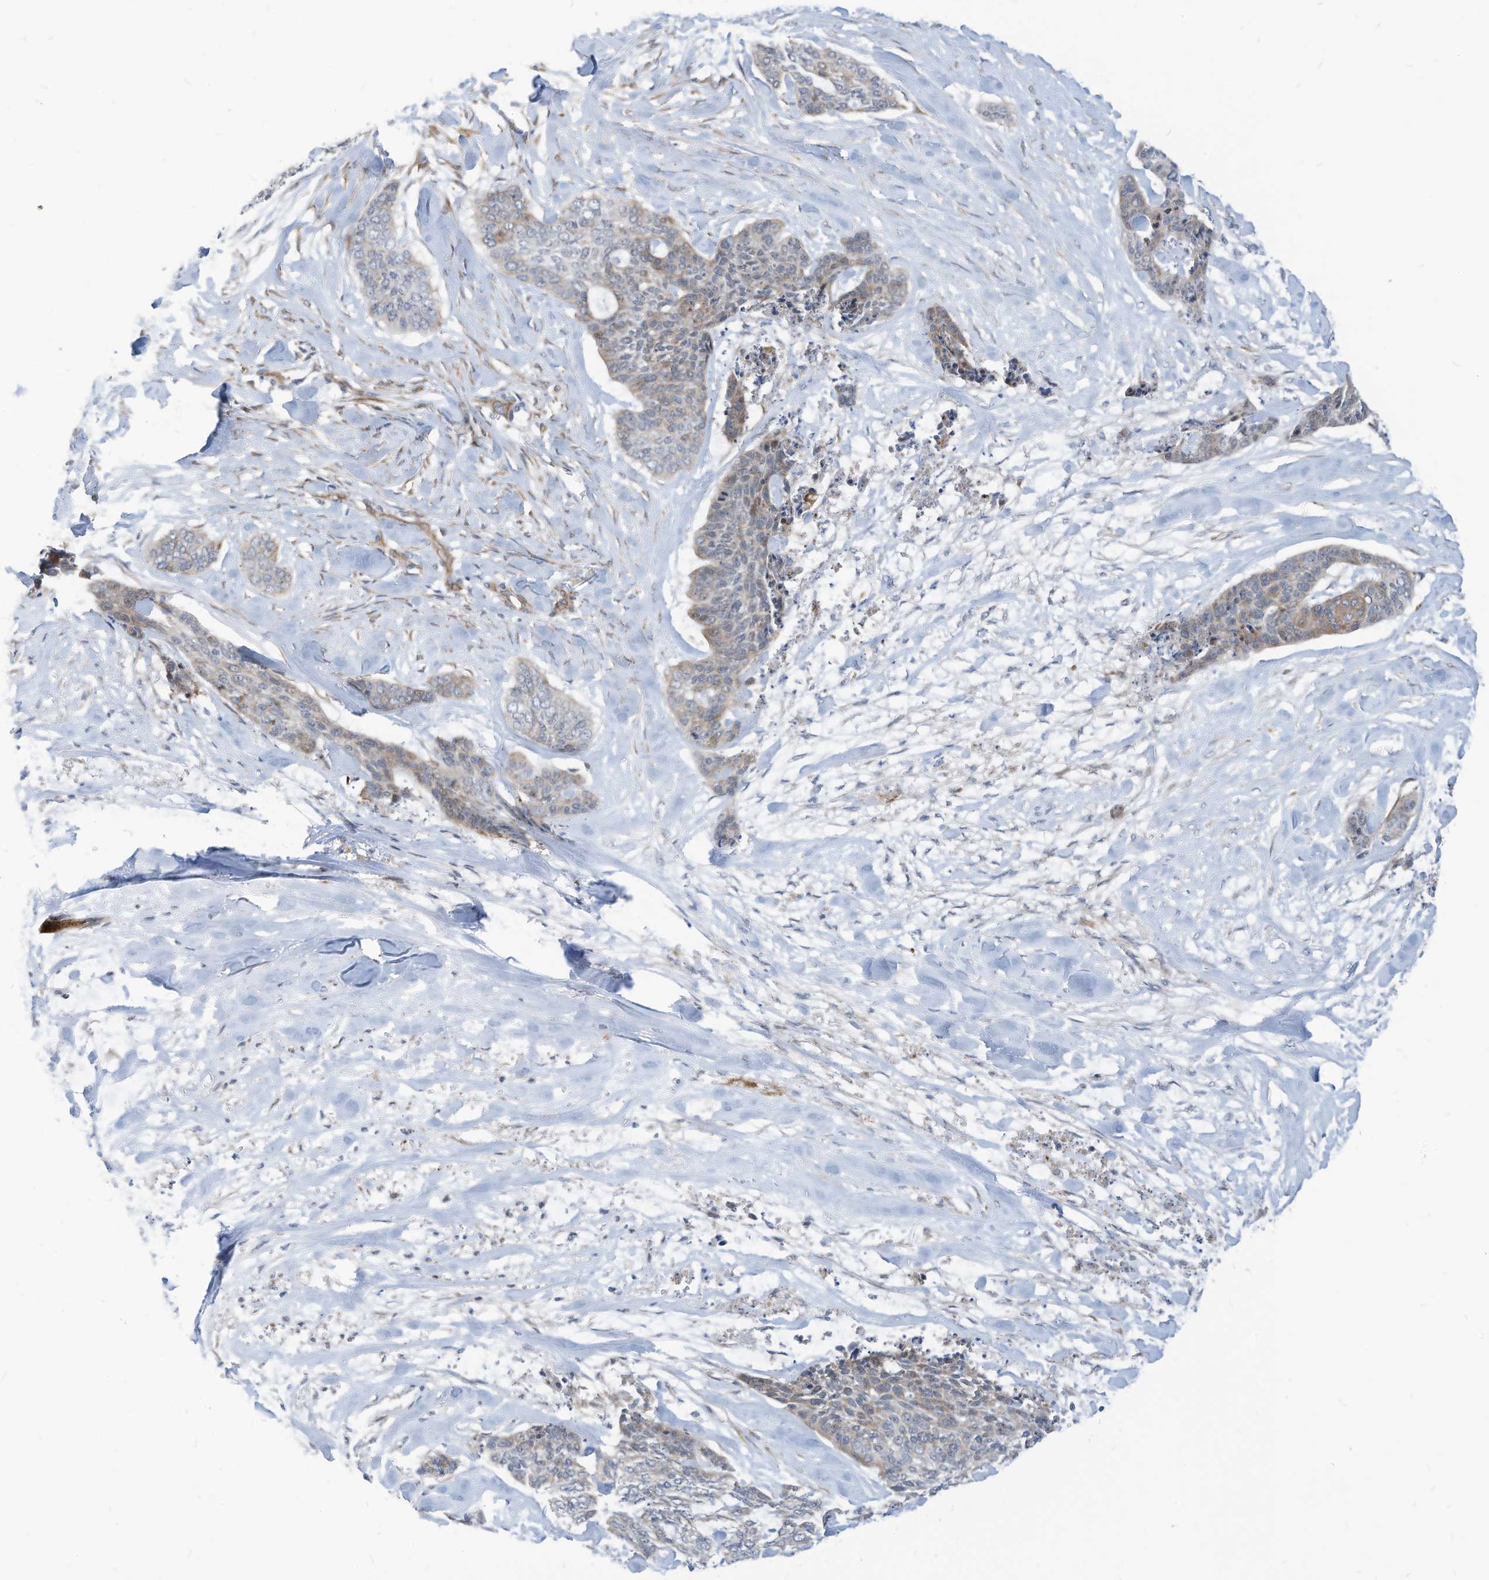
{"staining": {"intensity": "weak", "quantity": "25%-75%", "location": "cytoplasmic/membranous"}, "tissue": "skin cancer", "cell_type": "Tumor cells", "image_type": "cancer", "snomed": [{"axis": "morphology", "description": "Basal cell carcinoma"}, {"axis": "topography", "description": "Skin"}], "caption": "About 25%-75% of tumor cells in human skin cancer (basal cell carcinoma) display weak cytoplasmic/membranous protein expression as visualized by brown immunohistochemical staining.", "gene": "GPATCH3", "patient": {"sex": "female", "age": 64}}